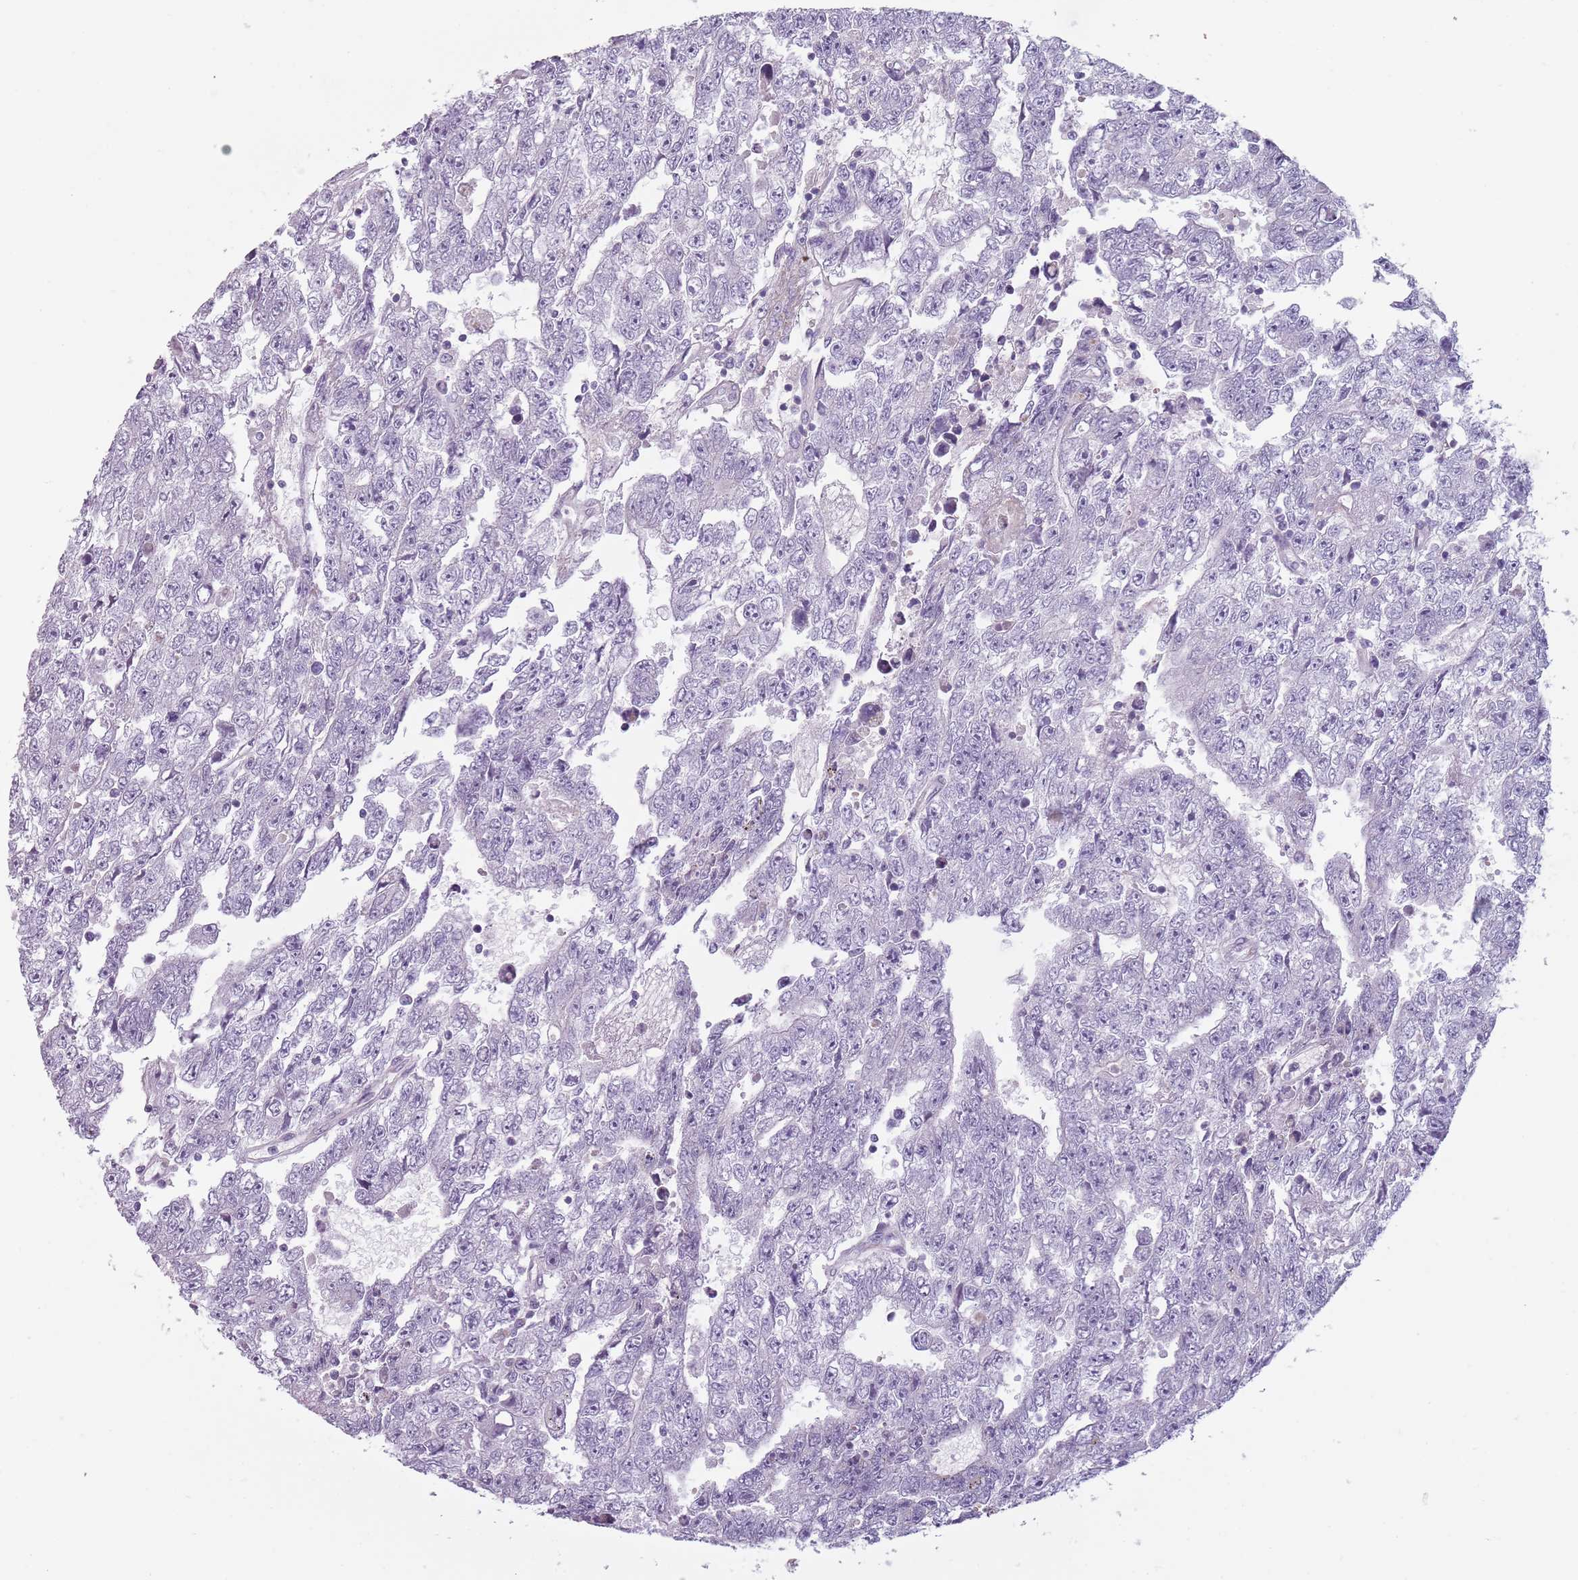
{"staining": {"intensity": "negative", "quantity": "none", "location": "none"}, "tissue": "testis cancer", "cell_type": "Tumor cells", "image_type": "cancer", "snomed": [{"axis": "morphology", "description": "Carcinoma, Embryonal, NOS"}, {"axis": "topography", "description": "Testis"}], "caption": "Photomicrograph shows no significant protein expression in tumor cells of testis embryonal carcinoma.", "gene": "MEGF8", "patient": {"sex": "male", "age": 25}}